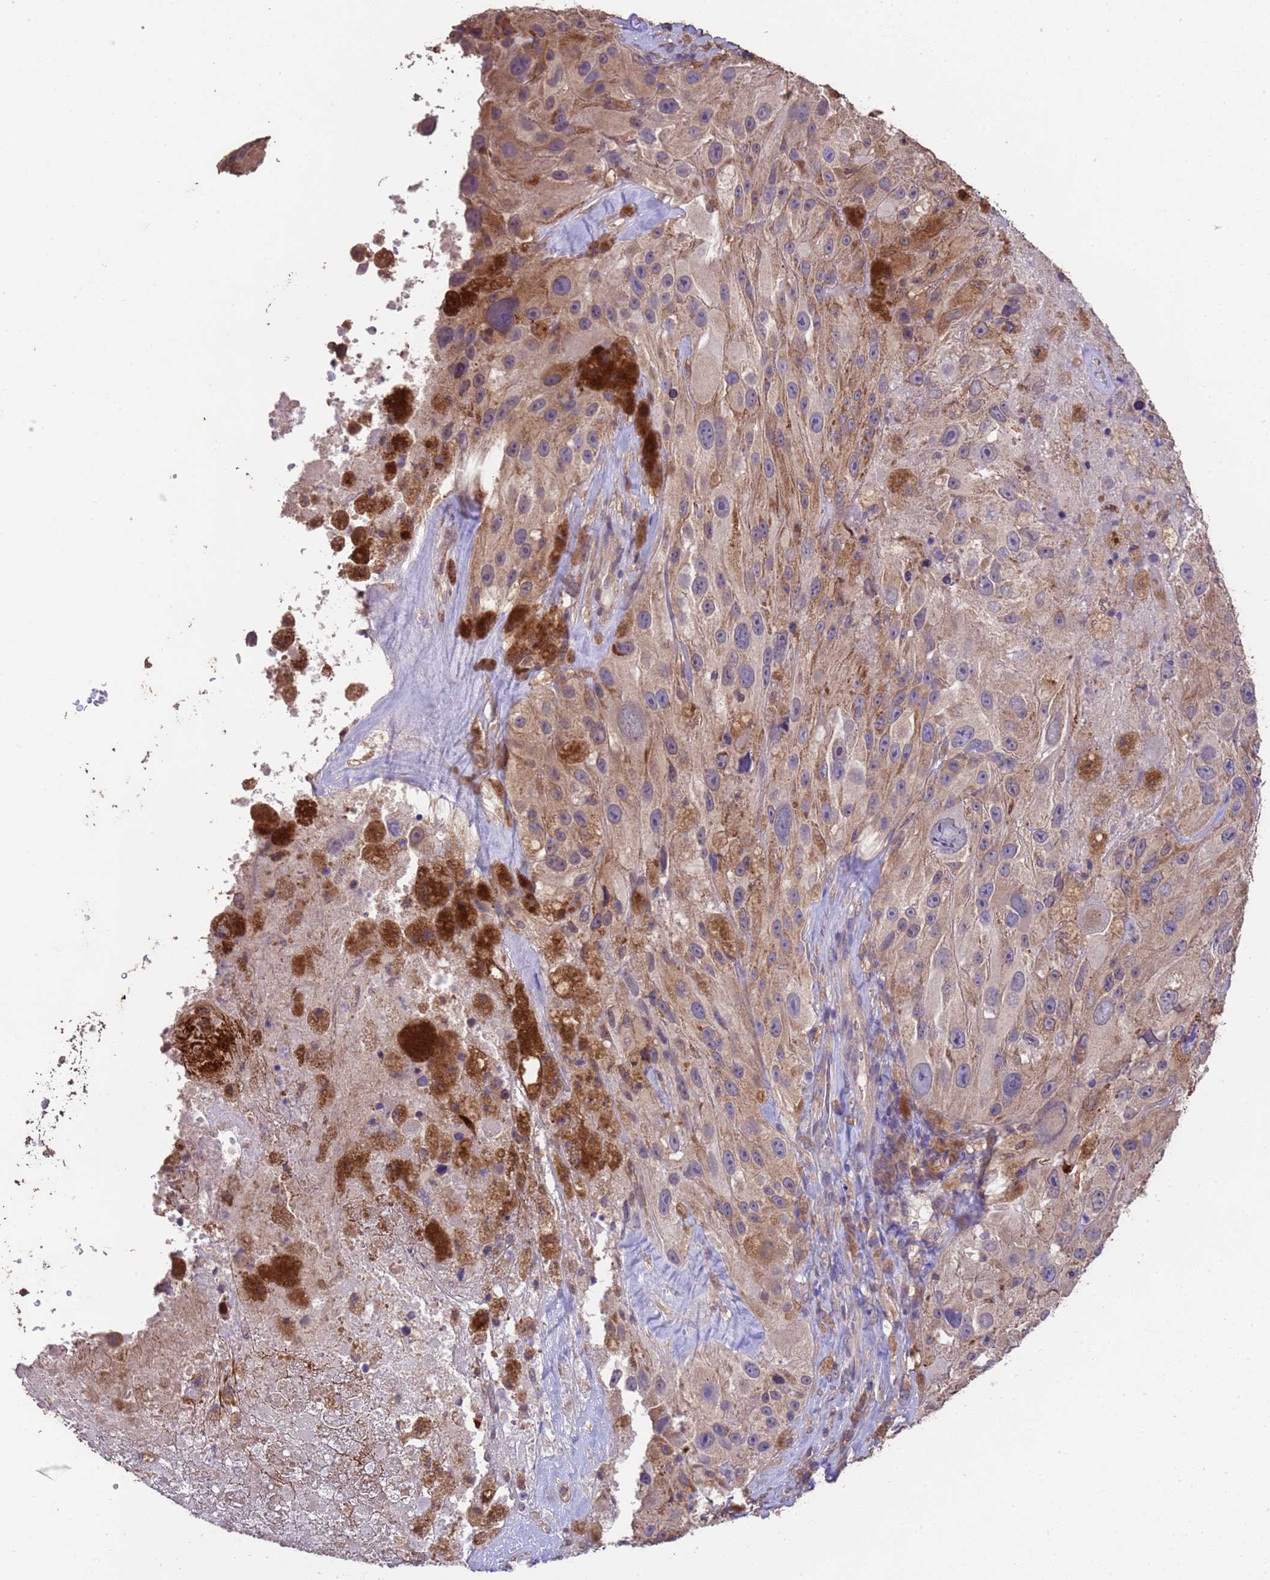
{"staining": {"intensity": "weak", "quantity": ">75%", "location": "cytoplasmic/membranous"}, "tissue": "melanoma", "cell_type": "Tumor cells", "image_type": "cancer", "snomed": [{"axis": "morphology", "description": "Malignant melanoma, Metastatic site"}, {"axis": "topography", "description": "Lymph node"}], "caption": "Malignant melanoma (metastatic site) stained for a protein demonstrates weak cytoplasmic/membranous positivity in tumor cells. (Stains: DAB (3,3'-diaminobenzidine) in brown, nuclei in blue, Microscopy: brightfield microscopy at high magnification).", "gene": "NPHP1", "patient": {"sex": "male", "age": 62}}